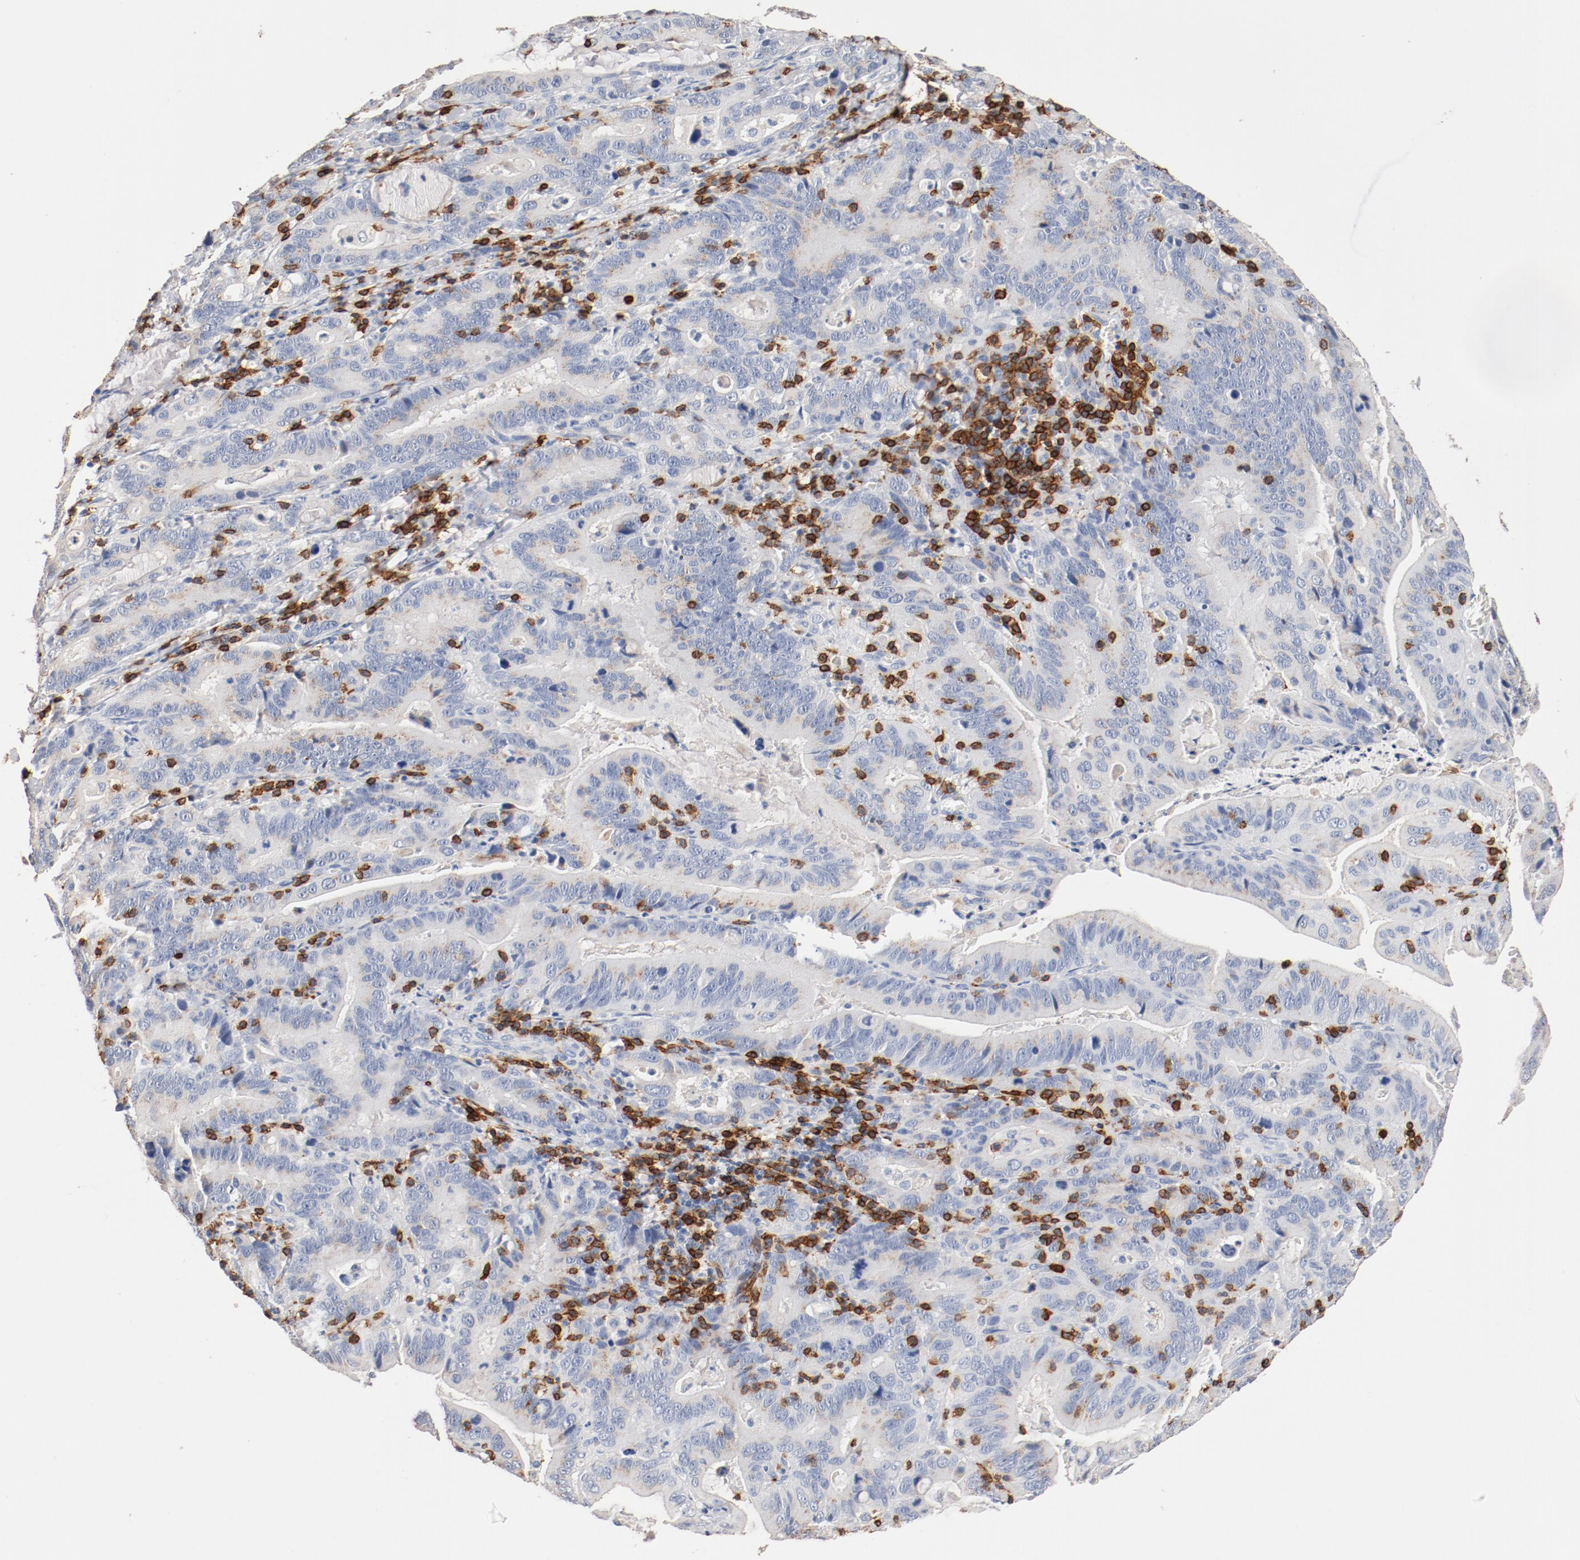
{"staining": {"intensity": "negative", "quantity": "none", "location": "none"}, "tissue": "stomach cancer", "cell_type": "Tumor cells", "image_type": "cancer", "snomed": [{"axis": "morphology", "description": "Adenocarcinoma, NOS"}, {"axis": "topography", "description": "Stomach, upper"}], "caption": "This is a histopathology image of immunohistochemistry staining of adenocarcinoma (stomach), which shows no positivity in tumor cells.", "gene": "CD247", "patient": {"sex": "male", "age": 63}}